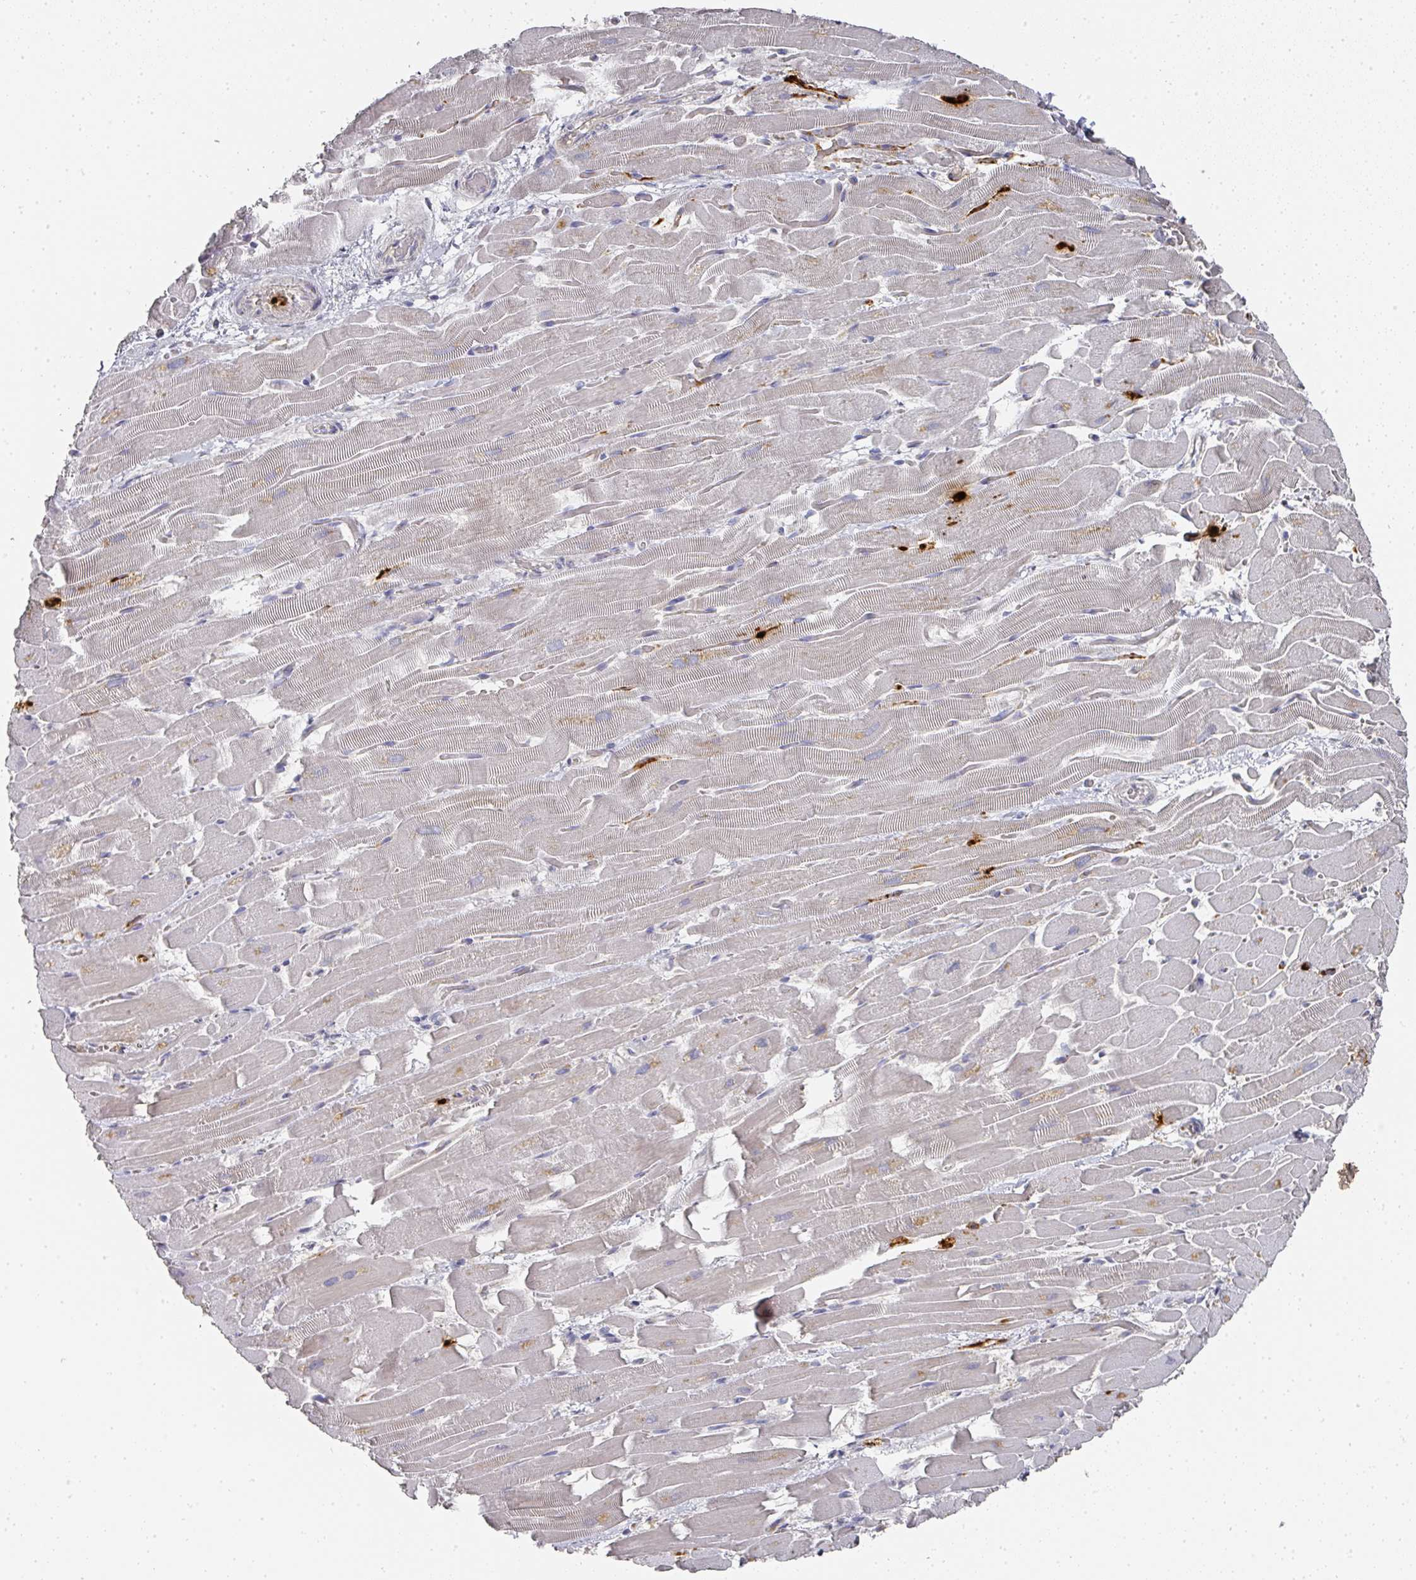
{"staining": {"intensity": "weak", "quantity": "<25%", "location": "cytoplasmic/membranous"}, "tissue": "heart muscle", "cell_type": "Cardiomyocytes", "image_type": "normal", "snomed": [{"axis": "morphology", "description": "Normal tissue, NOS"}, {"axis": "topography", "description": "Heart"}], "caption": "Human heart muscle stained for a protein using immunohistochemistry (IHC) exhibits no staining in cardiomyocytes.", "gene": "CAMP", "patient": {"sex": "male", "age": 37}}